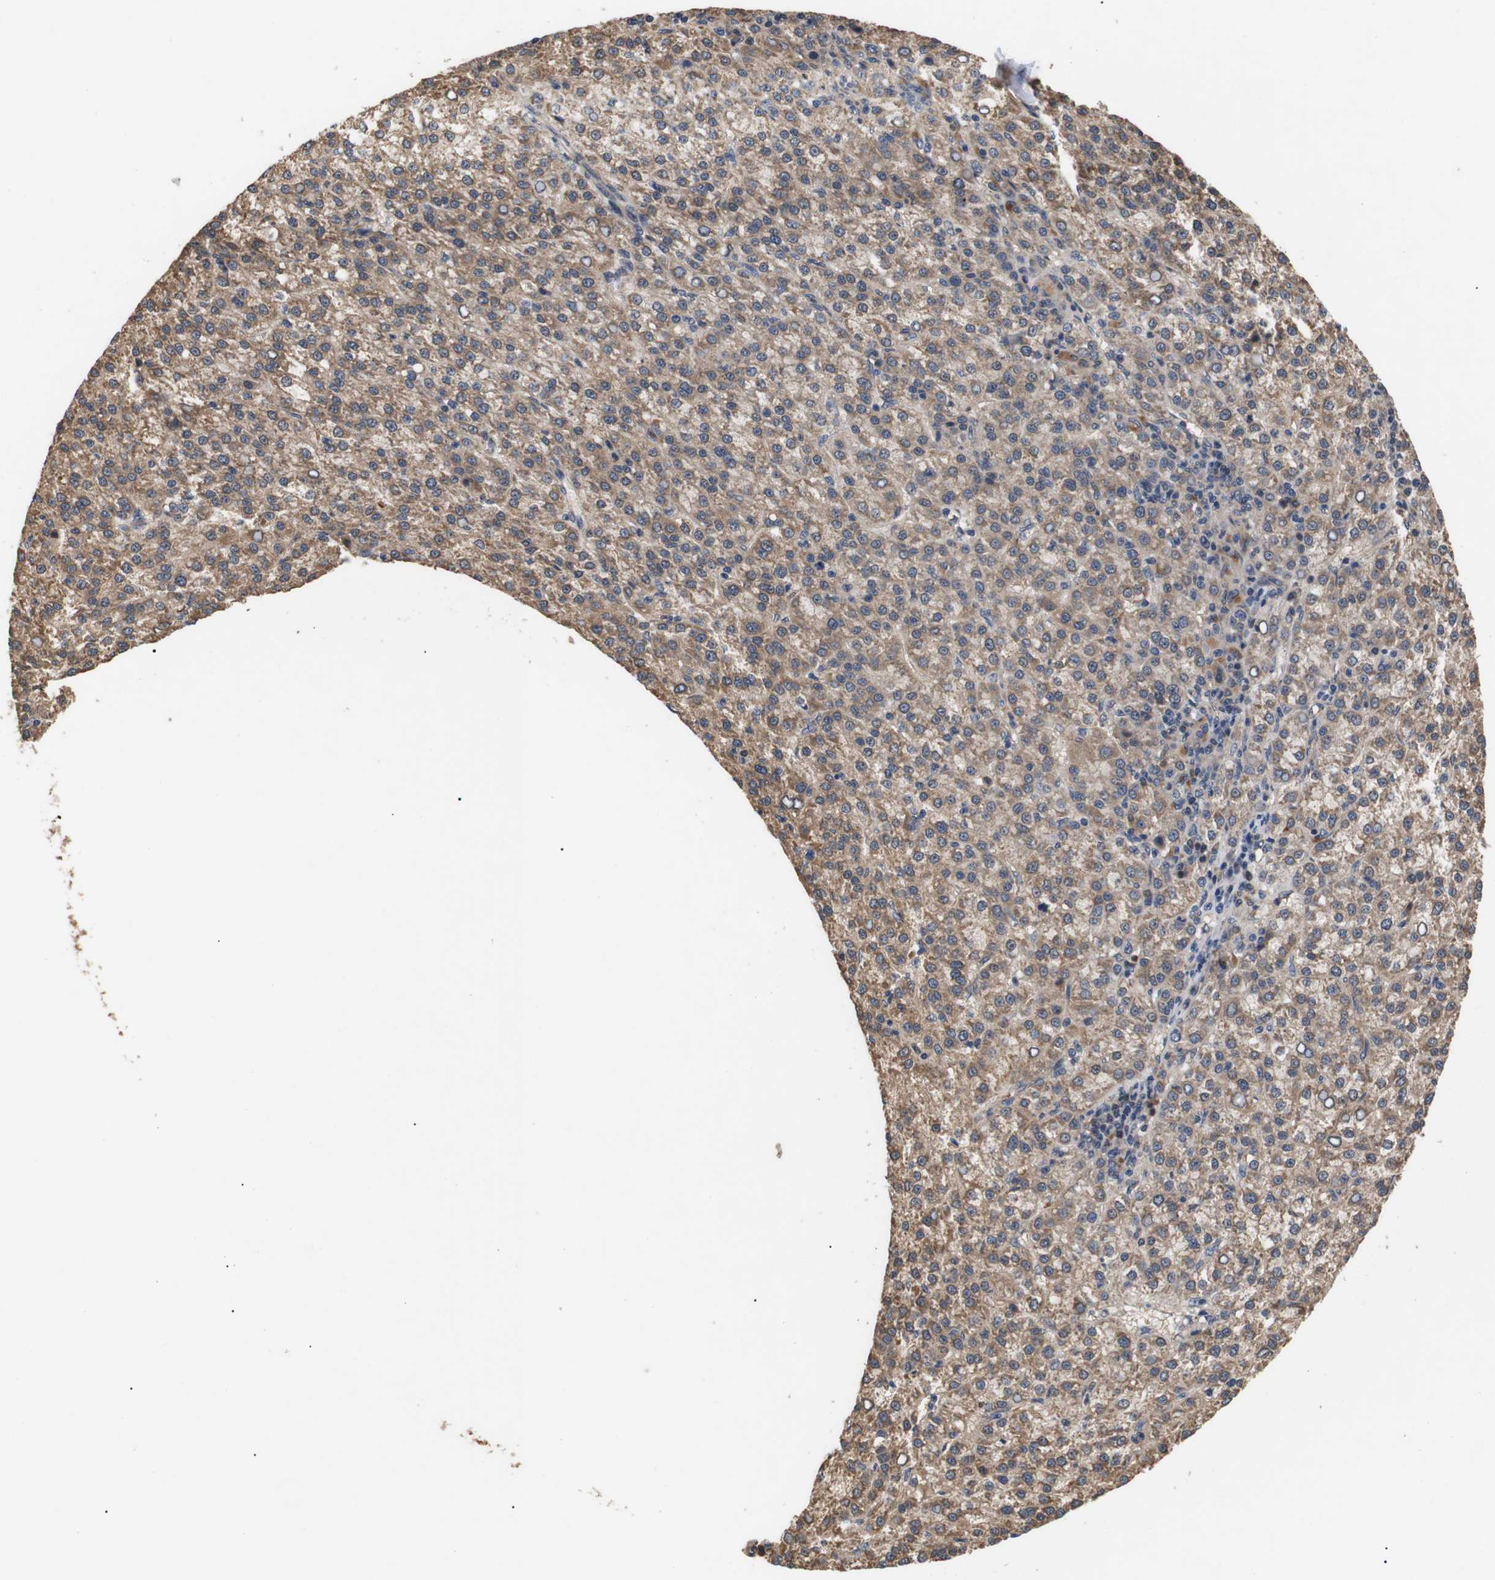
{"staining": {"intensity": "moderate", "quantity": ">75%", "location": "cytoplasmic/membranous"}, "tissue": "liver cancer", "cell_type": "Tumor cells", "image_type": "cancer", "snomed": [{"axis": "morphology", "description": "Carcinoma, Hepatocellular, NOS"}, {"axis": "topography", "description": "Liver"}], "caption": "A medium amount of moderate cytoplasmic/membranous staining is appreciated in about >75% of tumor cells in liver hepatocellular carcinoma tissue.", "gene": "DDR1", "patient": {"sex": "female", "age": 58}}